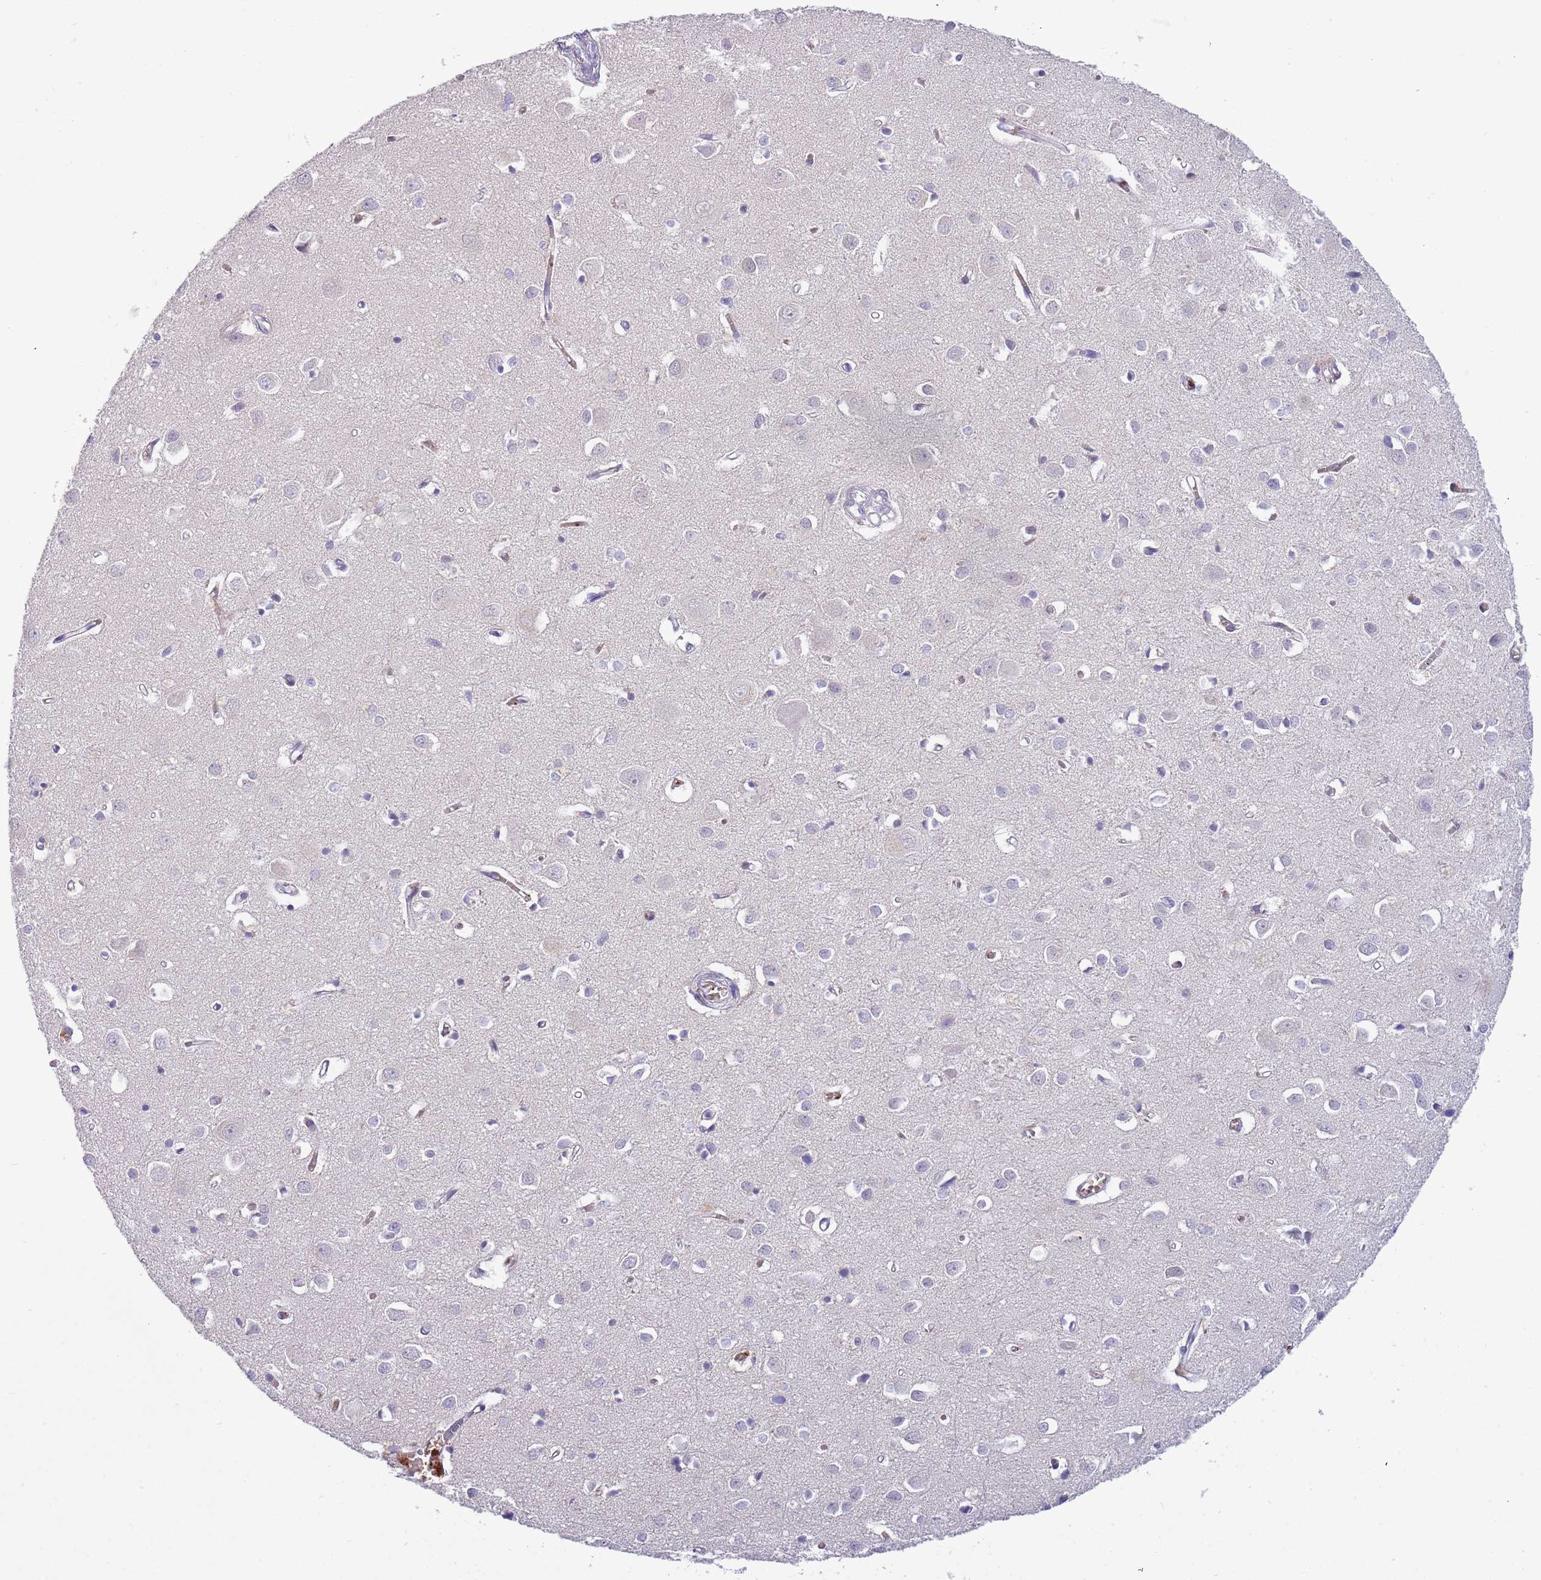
{"staining": {"intensity": "negative", "quantity": "none", "location": "none"}, "tissue": "cerebral cortex", "cell_type": "Endothelial cells", "image_type": "normal", "snomed": [{"axis": "morphology", "description": "Normal tissue, NOS"}, {"axis": "topography", "description": "Cerebral cortex"}], "caption": "This is a micrograph of immunohistochemistry (IHC) staining of unremarkable cerebral cortex, which shows no positivity in endothelial cells.", "gene": "LYPD6B", "patient": {"sex": "female", "age": 64}}